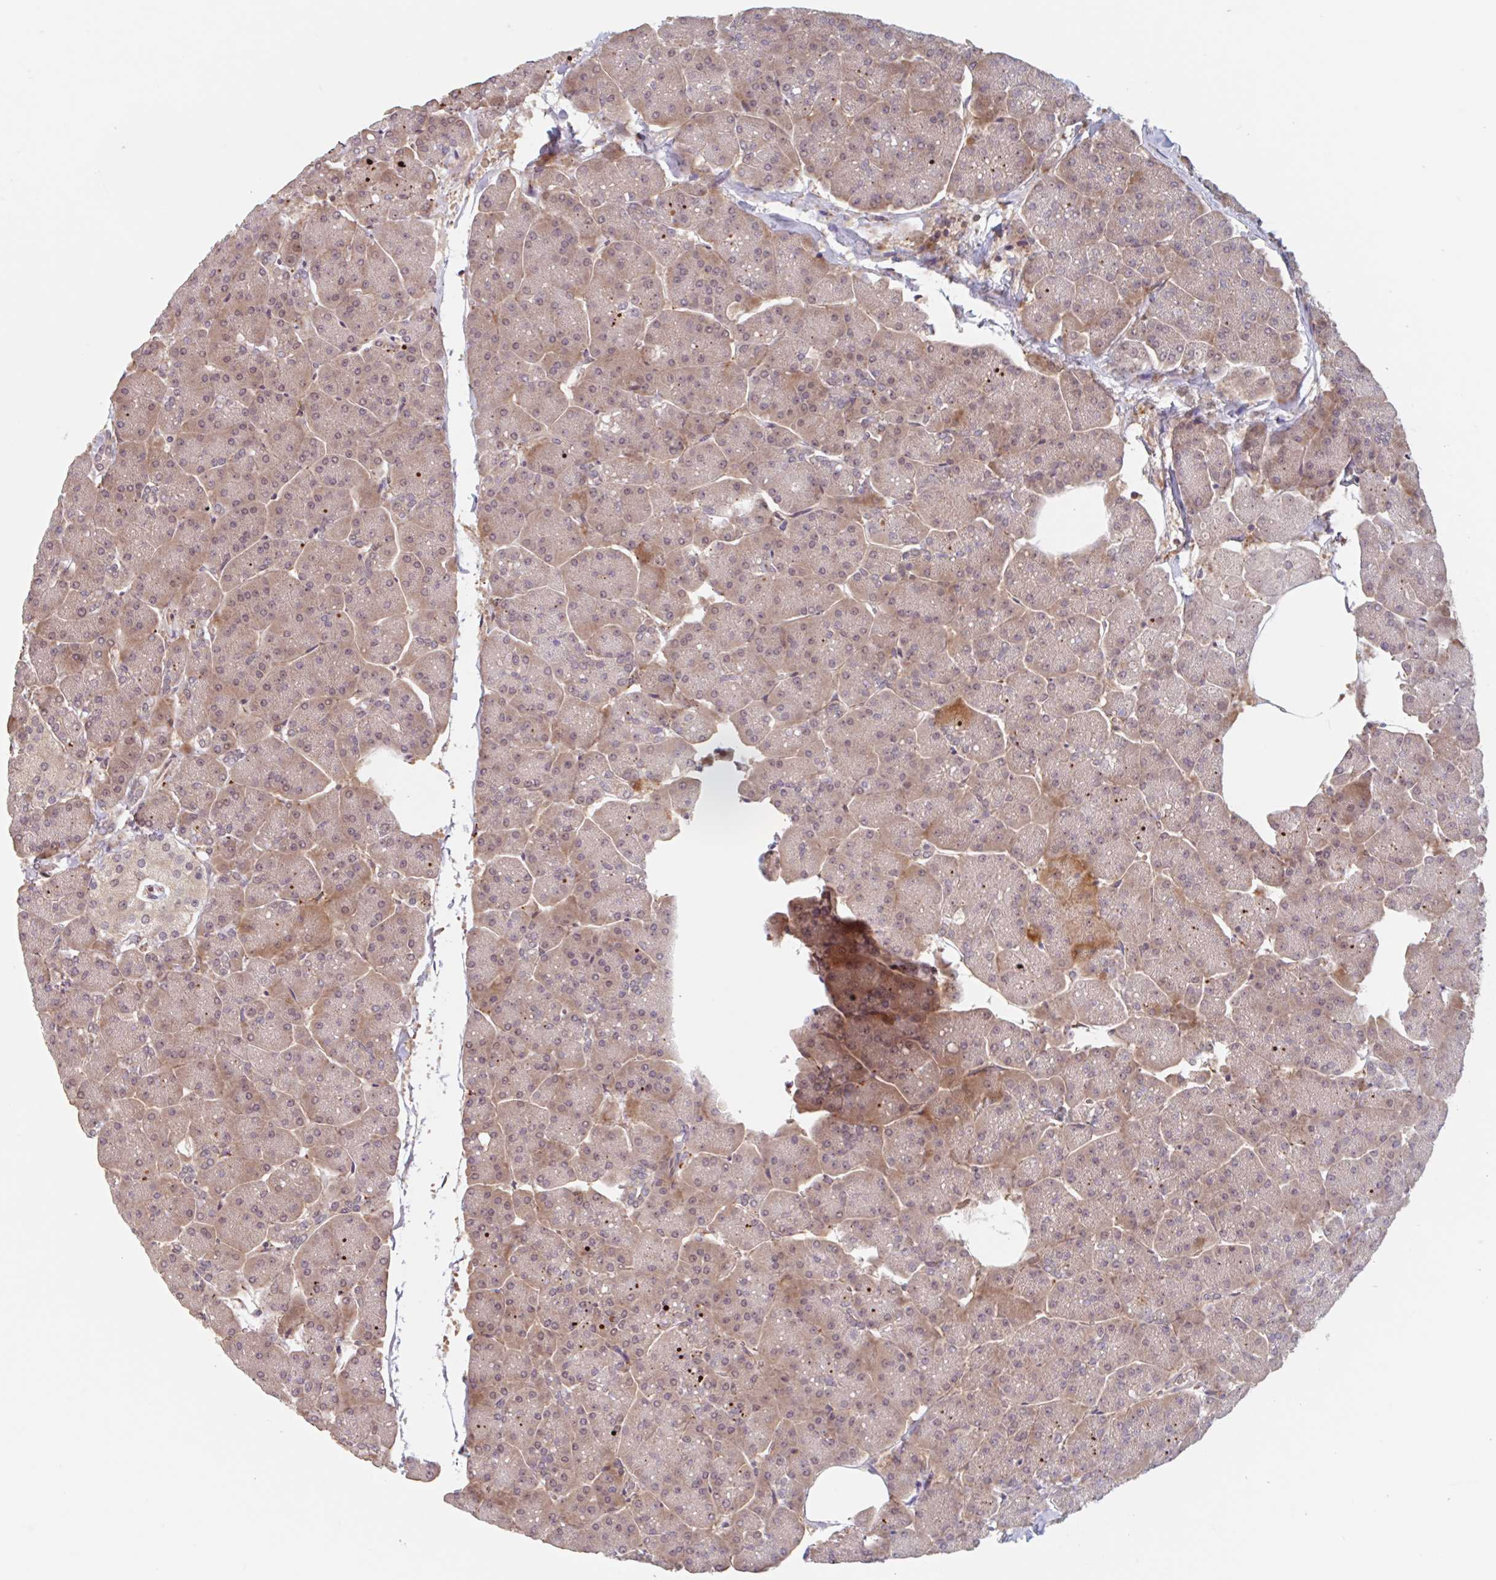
{"staining": {"intensity": "moderate", "quantity": ">75%", "location": "cytoplasmic/membranous"}, "tissue": "pancreas", "cell_type": "Exocrine glandular cells", "image_type": "normal", "snomed": [{"axis": "morphology", "description": "Normal tissue, NOS"}, {"axis": "topography", "description": "Pancreas"}, {"axis": "topography", "description": "Peripheral nerve tissue"}], "caption": "Protein expression analysis of benign human pancreas reveals moderate cytoplasmic/membranous expression in approximately >75% of exocrine glandular cells.", "gene": "NUB1", "patient": {"sex": "male", "age": 54}}